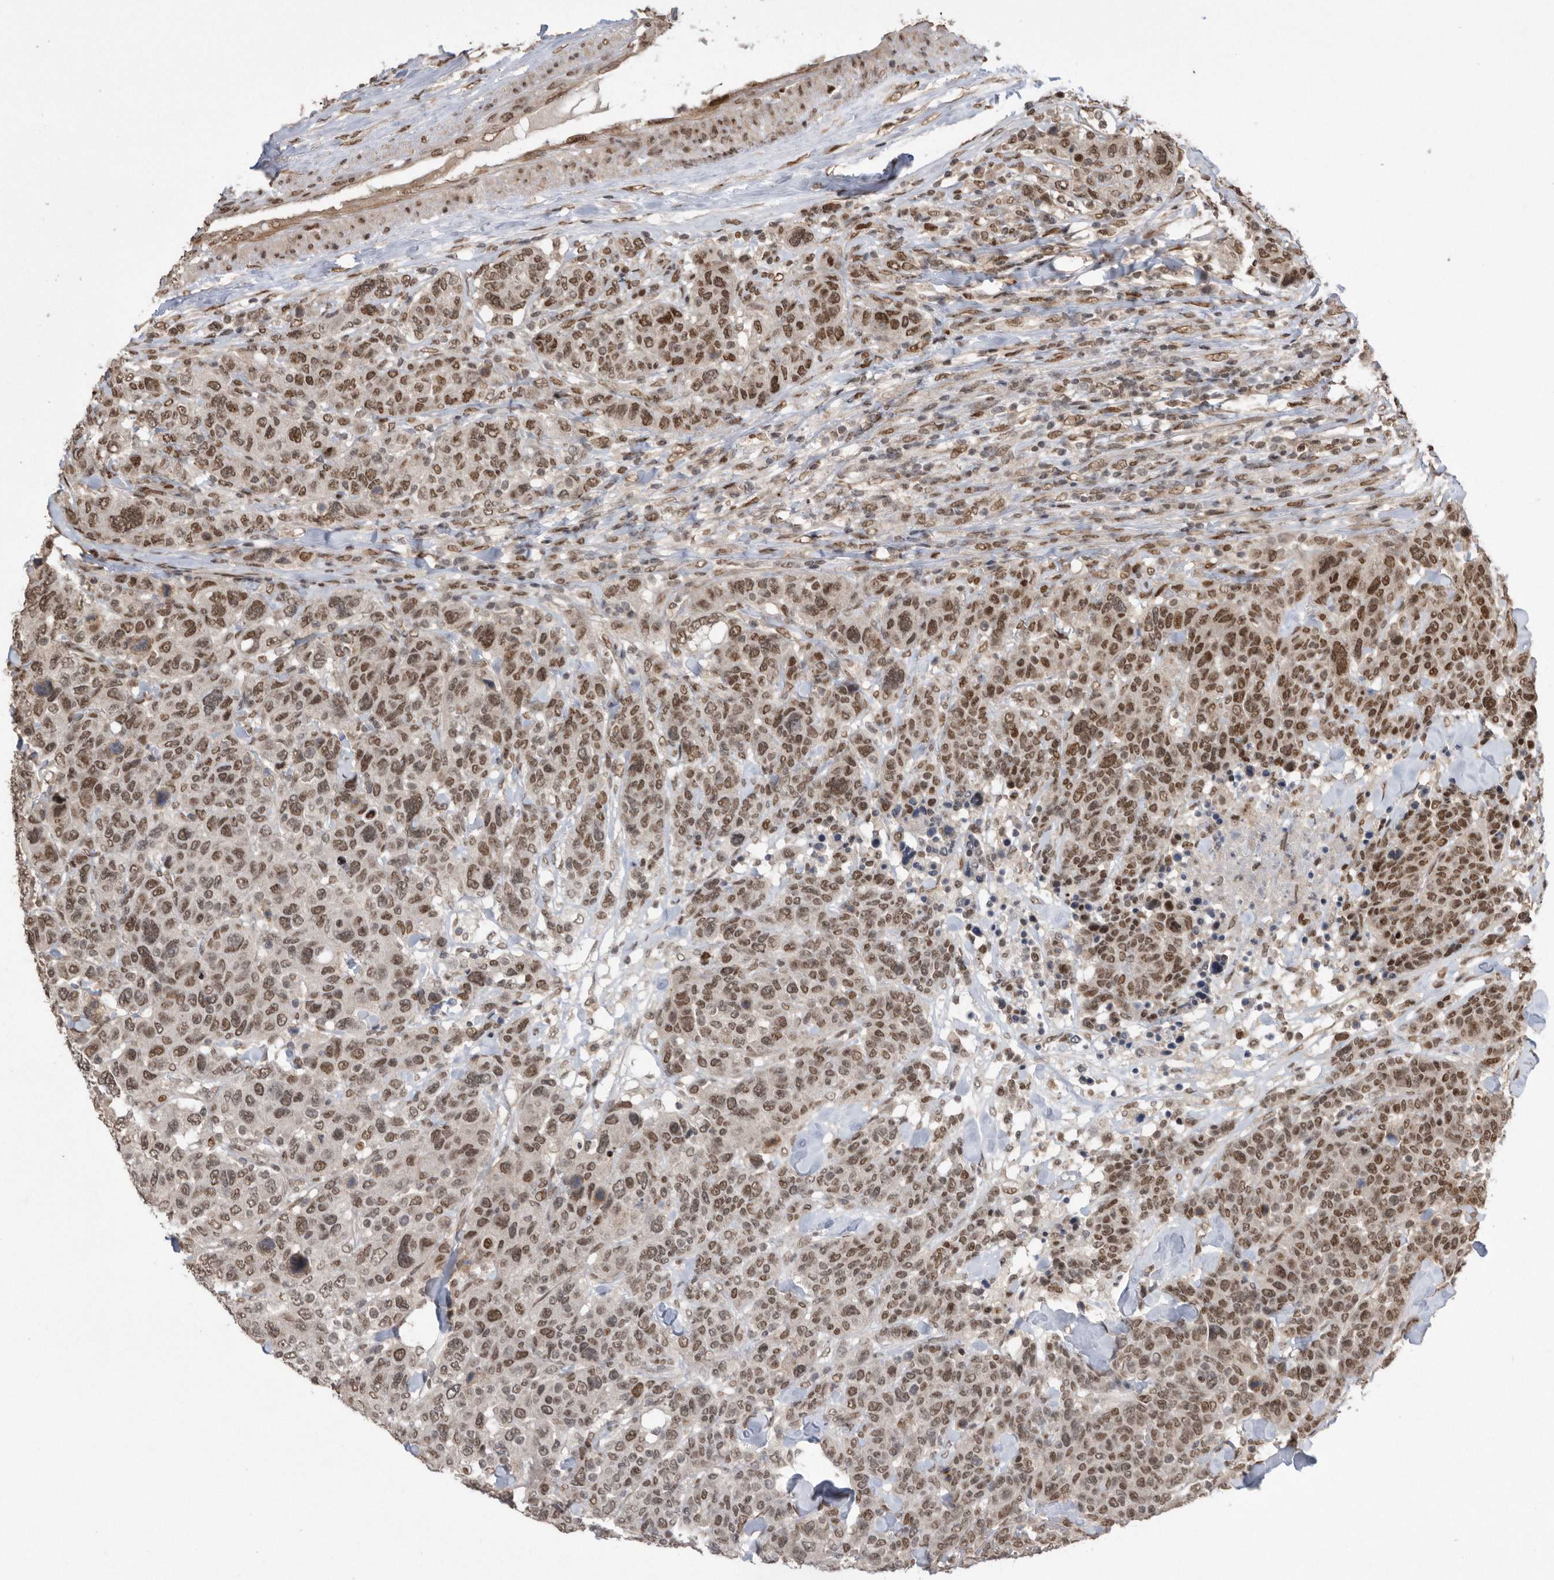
{"staining": {"intensity": "moderate", "quantity": ">75%", "location": "nuclear"}, "tissue": "breast cancer", "cell_type": "Tumor cells", "image_type": "cancer", "snomed": [{"axis": "morphology", "description": "Duct carcinoma"}, {"axis": "topography", "description": "Breast"}], "caption": "Human breast intraductal carcinoma stained with a brown dye shows moderate nuclear positive positivity in approximately >75% of tumor cells.", "gene": "TDRD3", "patient": {"sex": "female", "age": 37}}